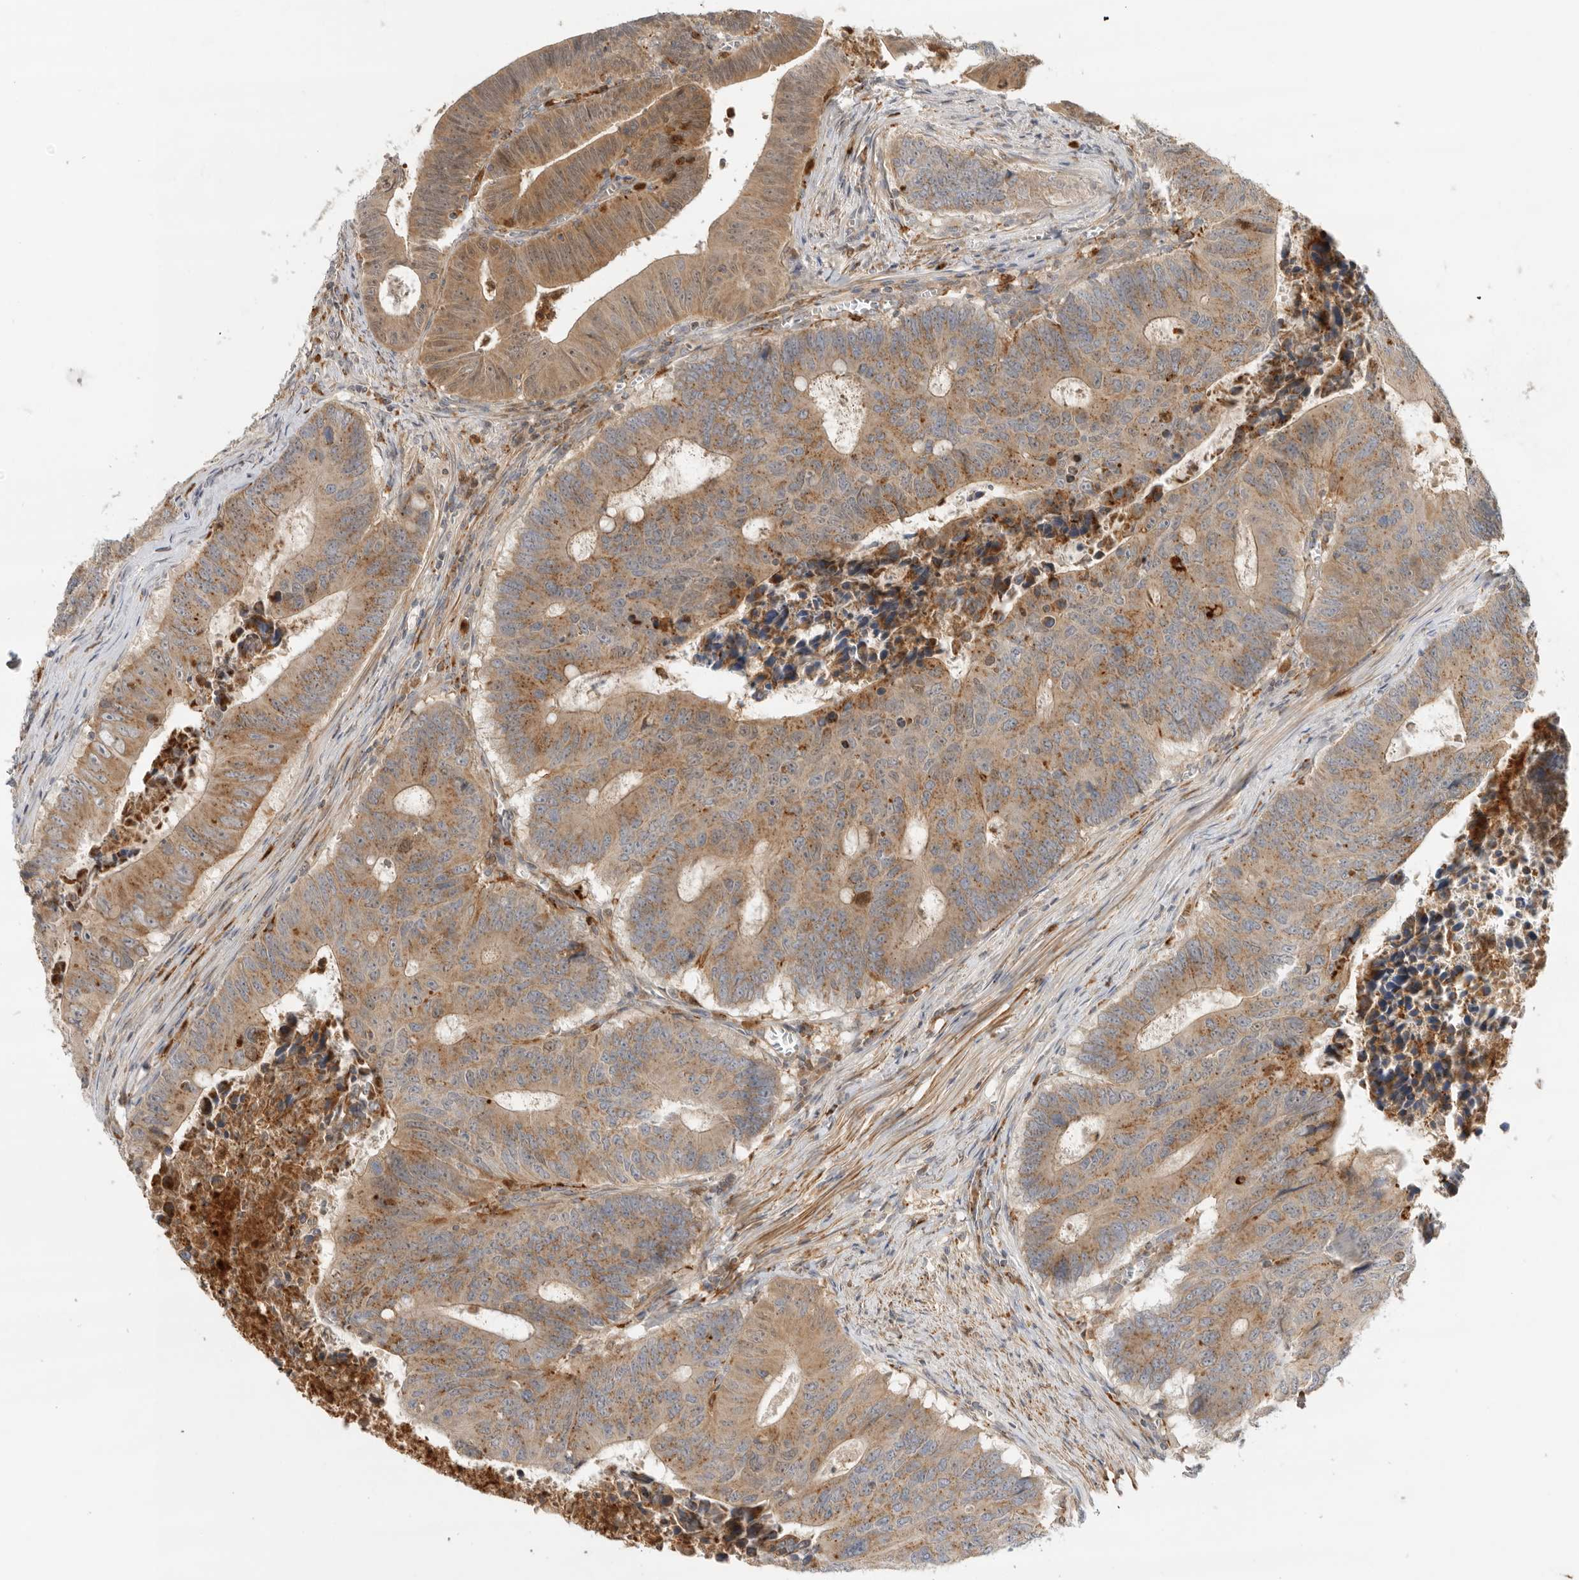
{"staining": {"intensity": "moderate", "quantity": ">75%", "location": "cytoplasmic/membranous"}, "tissue": "colorectal cancer", "cell_type": "Tumor cells", "image_type": "cancer", "snomed": [{"axis": "morphology", "description": "Adenocarcinoma, NOS"}, {"axis": "topography", "description": "Colon"}], "caption": "Colorectal cancer (adenocarcinoma) stained with a protein marker shows moderate staining in tumor cells.", "gene": "GNE", "patient": {"sex": "male", "age": 87}}